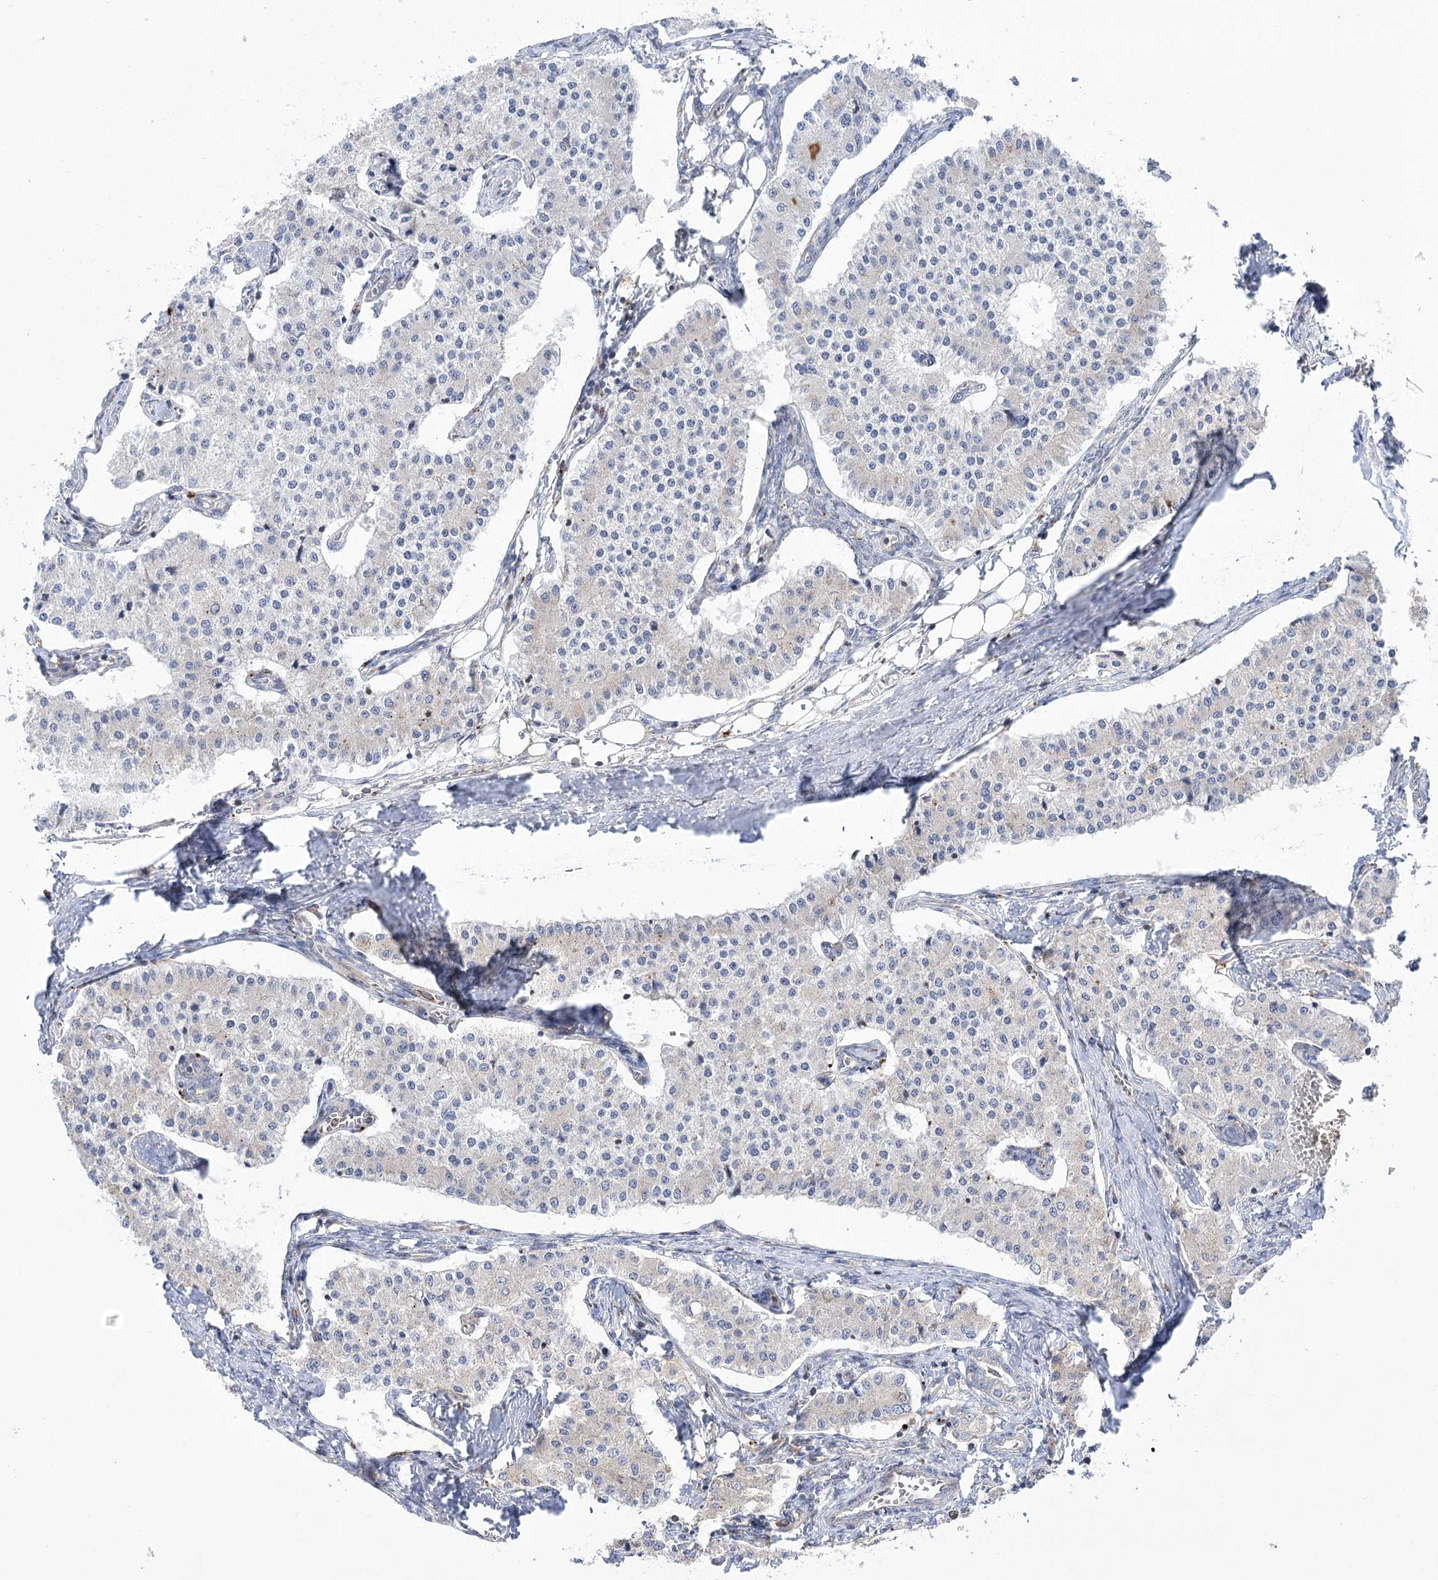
{"staining": {"intensity": "negative", "quantity": "none", "location": "none"}, "tissue": "carcinoid", "cell_type": "Tumor cells", "image_type": "cancer", "snomed": [{"axis": "morphology", "description": "Carcinoid, malignant, NOS"}, {"axis": "topography", "description": "Colon"}], "caption": "Image shows no significant protein positivity in tumor cells of carcinoid. The staining was performed using DAB to visualize the protein expression in brown, while the nuclei were stained in blue with hematoxylin (Magnification: 20x).", "gene": "VPS37B", "patient": {"sex": "female", "age": 52}}